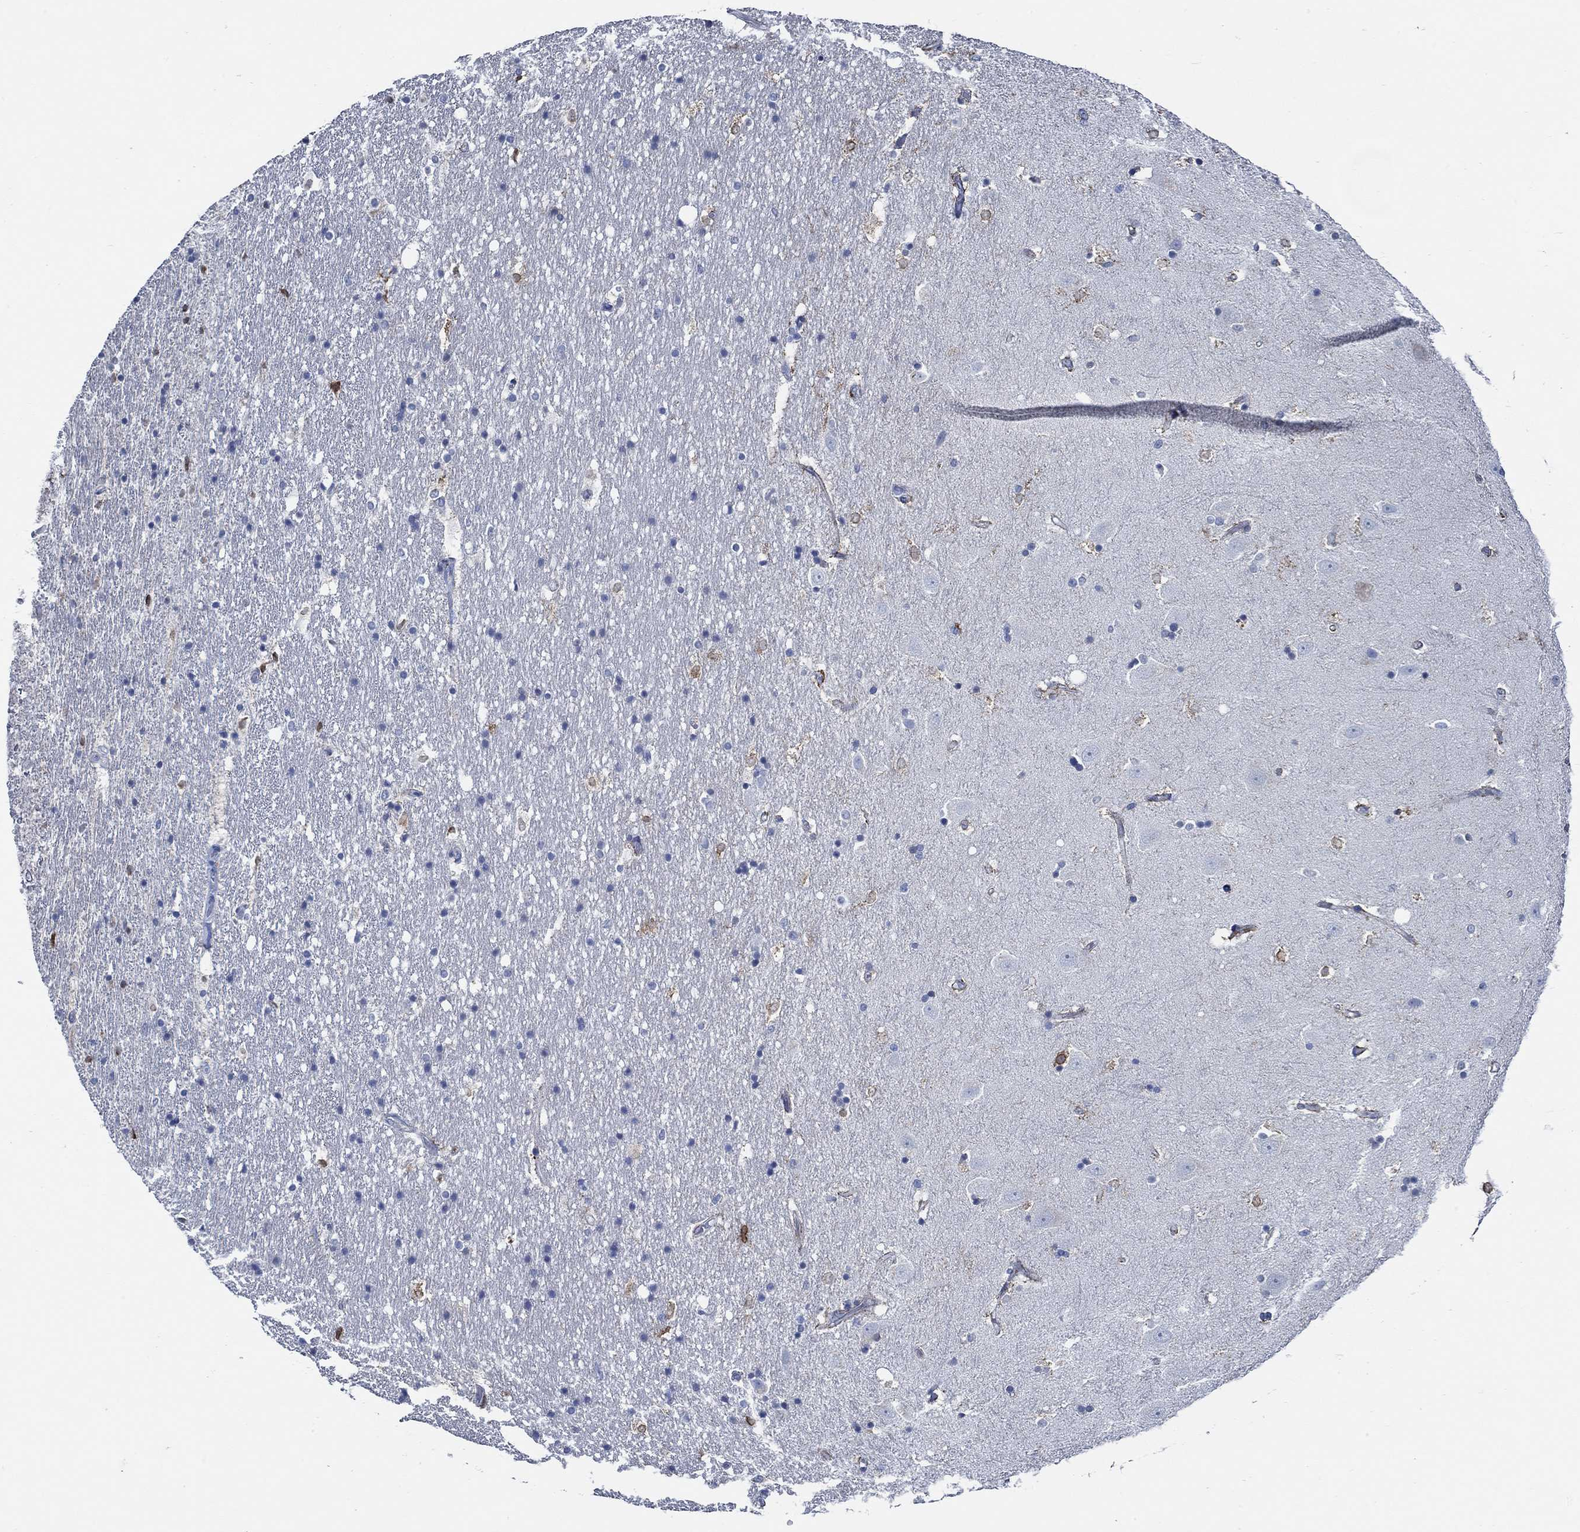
{"staining": {"intensity": "moderate", "quantity": "<25%", "location": "cytoplasmic/membranous"}, "tissue": "hippocampus", "cell_type": "Glial cells", "image_type": "normal", "snomed": [{"axis": "morphology", "description": "Normal tissue, NOS"}, {"axis": "topography", "description": "Hippocampus"}], "caption": "An IHC image of benign tissue is shown. Protein staining in brown labels moderate cytoplasmic/membranous positivity in hippocampus within glial cells. Using DAB (brown) and hematoxylin (blue) stains, captured at high magnification using brightfield microscopy.", "gene": "HECW2", "patient": {"sex": "male", "age": 49}}